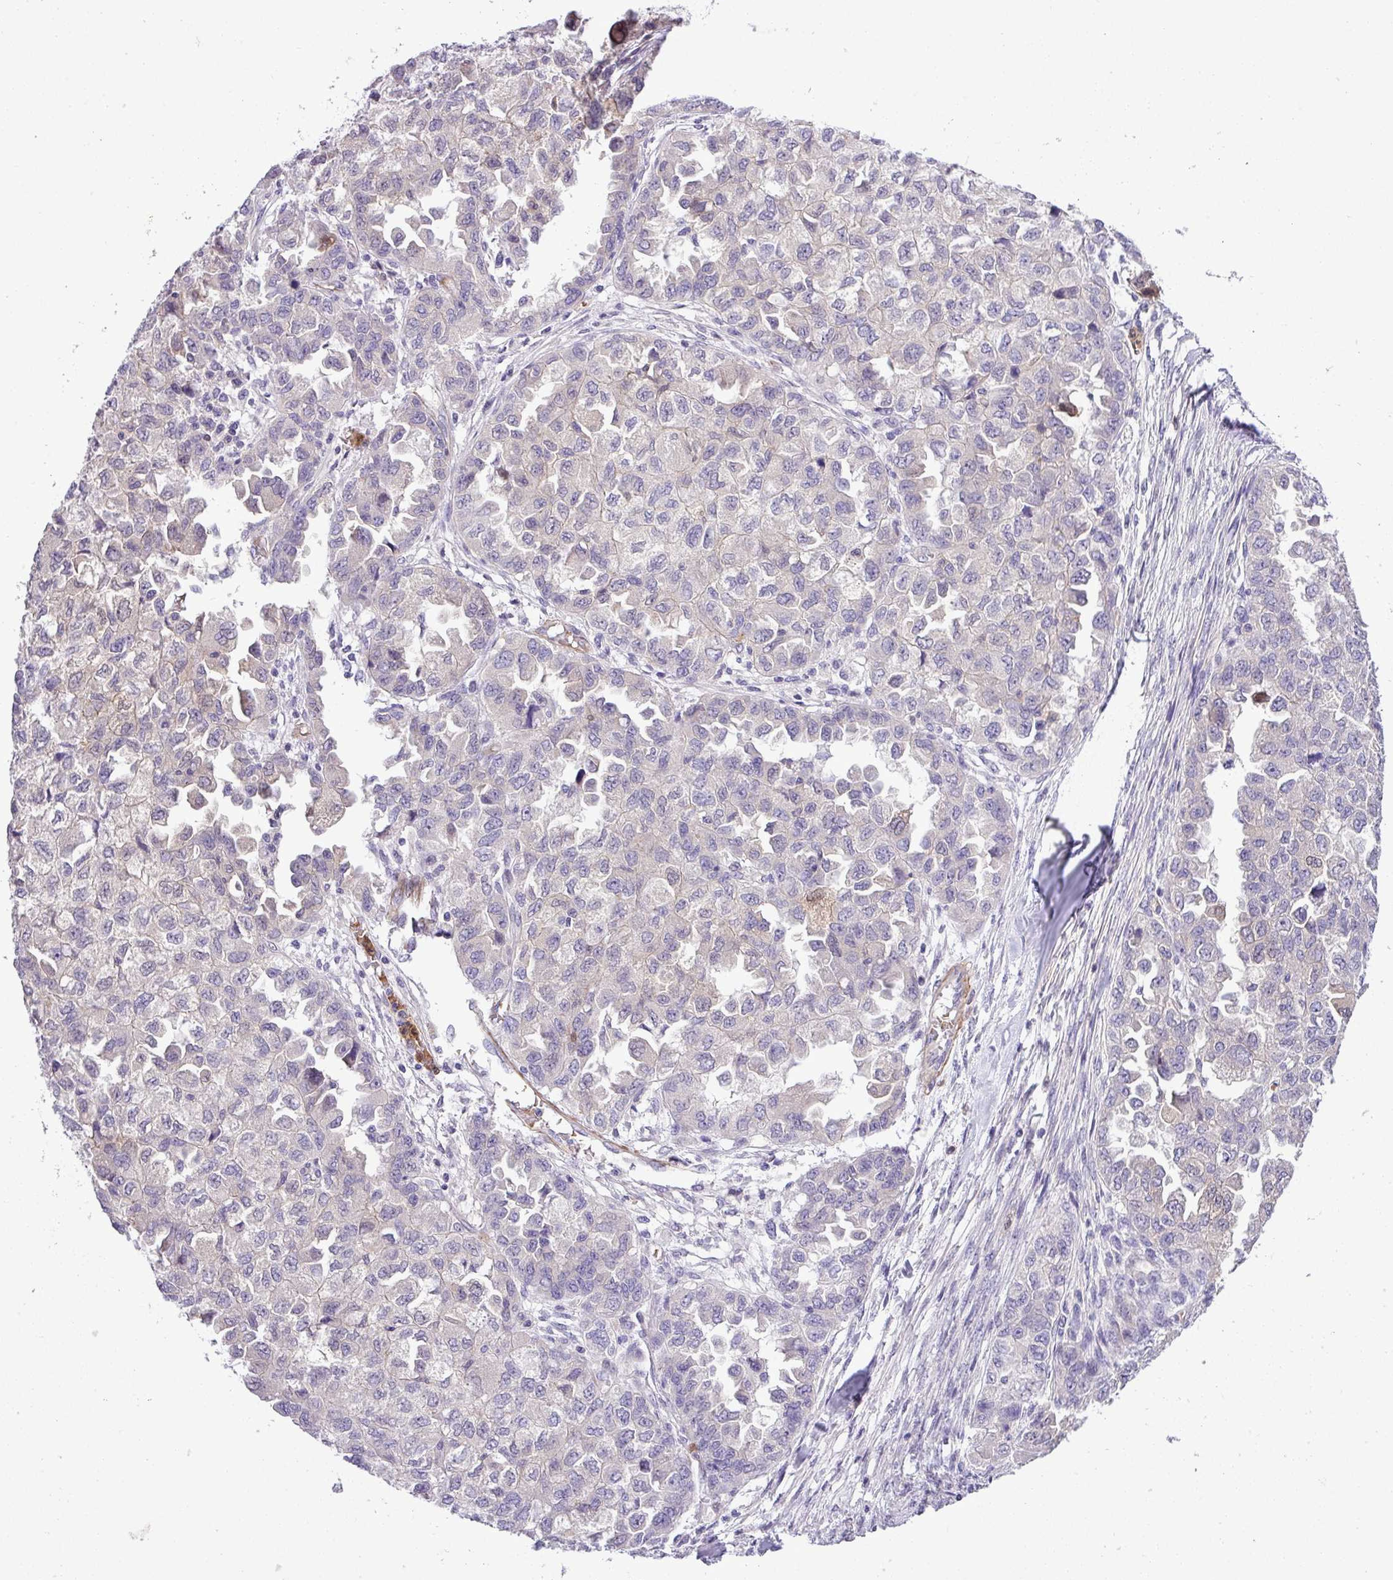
{"staining": {"intensity": "negative", "quantity": "none", "location": "none"}, "tissue": "ovarian cancer", "cell_type": "Tumor cells", "image_type": "cancer", "snomed": [{"axis": "morphology", "description": "Cystadenocarcinoma, serous, NOS"}, {"axis": "topography", "description": "Ovary"}], "caption": "DAB immunohistochemical staining of serous cystadenocarcinoma (ovarian) exhibits no significant expression in tumor cells.", "gene": "NBEAL2", "patient": {"sex": "female", "age": 84}}